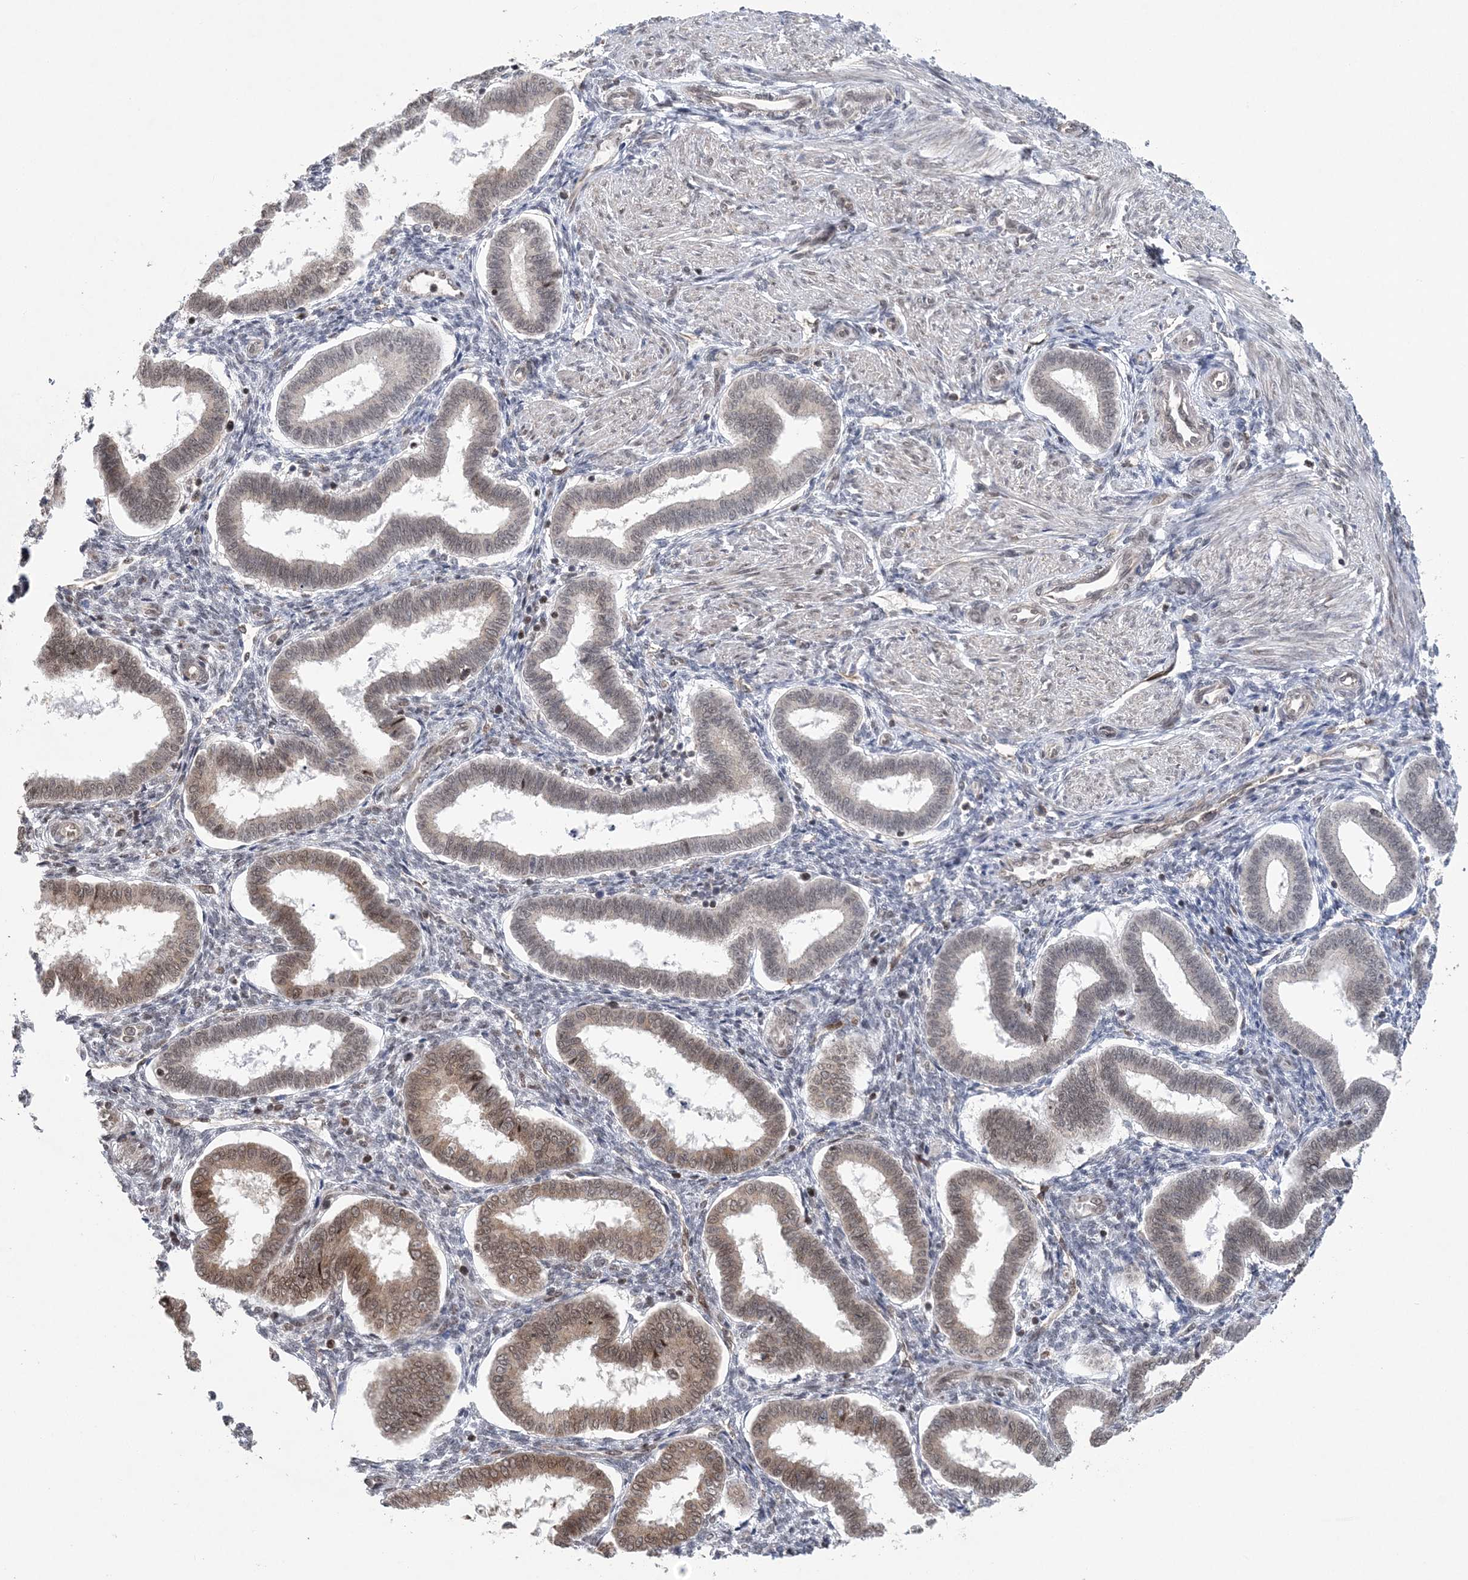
{"staining": {"intensity": "weak", "quantity": "25%-75%", "location": "nuclear"}, "tissue": "endometrium", "cell_type": "Cells in endometrial stroma", "image_type": "normal", "snomed": [{"axis": "morphology", "description": "Normal tissue, NOS"}, {"axis": "topography", "description": "Endometrium"}], "caption": "Protein staining by immunohistochemistry demonstrates weak nuclear staining in approximately 25%-75% of cells in endometrial stroma in benign endometrium.", "gene": "CCDC152", "patient": {"sex": "female", "age": 24}}